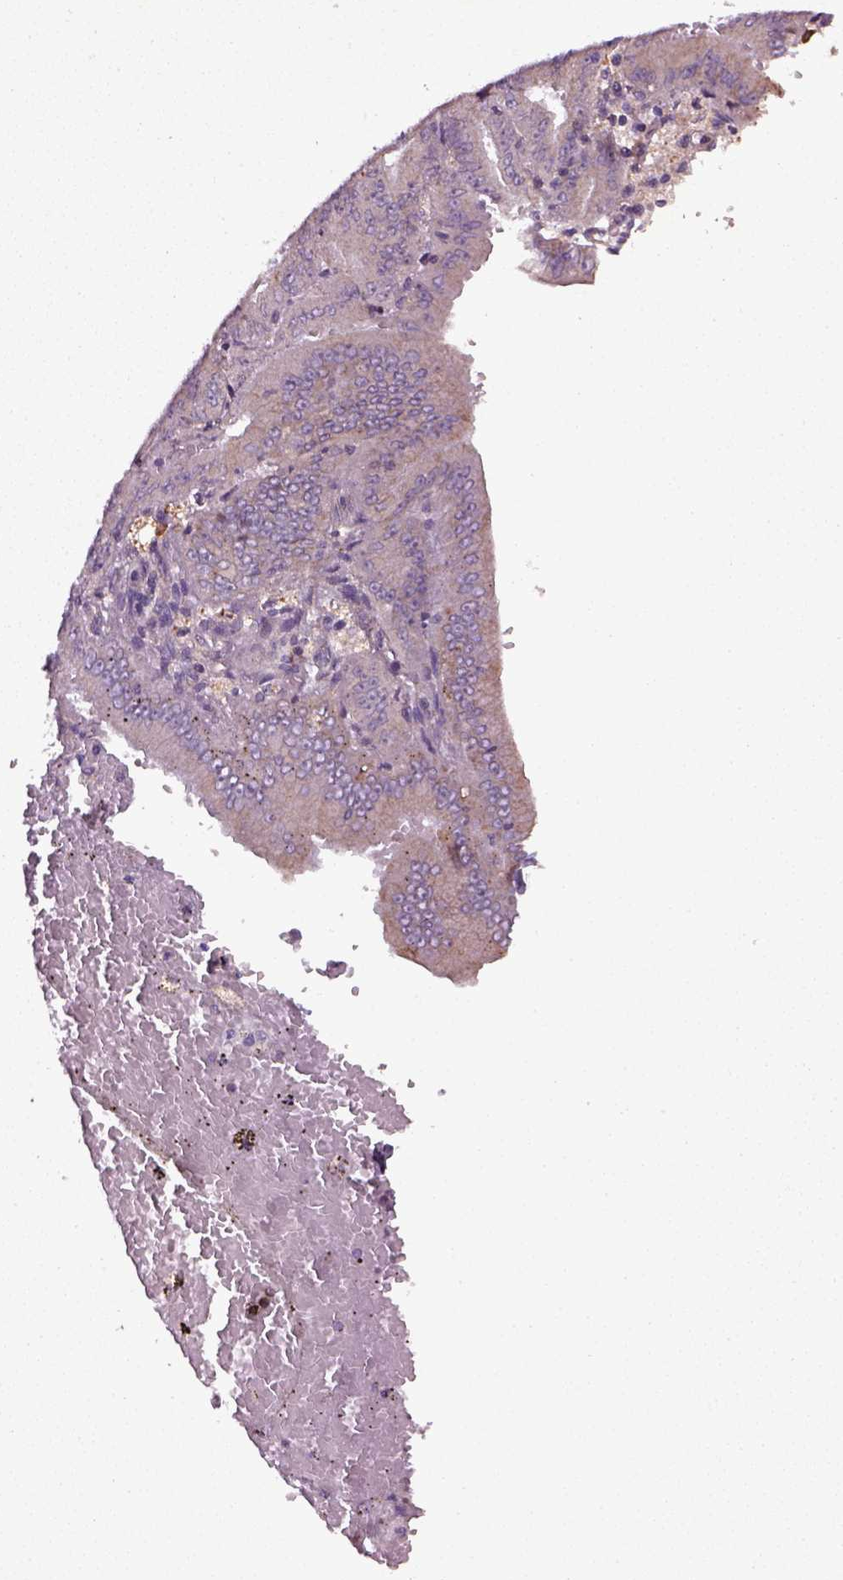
{"staining": {"intensity": "negative", "quantity": "none", "location": "none"}, "tissue": "endometrial cancer", "cell_type": "Tumor cells", "image_type": "cancer", "snomed": [{"axis": "morphology", "description": "Adenocarcinoma, NOS"}, {"axis": "topography", "description": "Endometrium"}], "caption": "The photomicrograph exhibits no significant staining in tumor cells of endometrial cancer.", "gene": "TPRG1", "patient": {"sex": "female", "age": 66}}